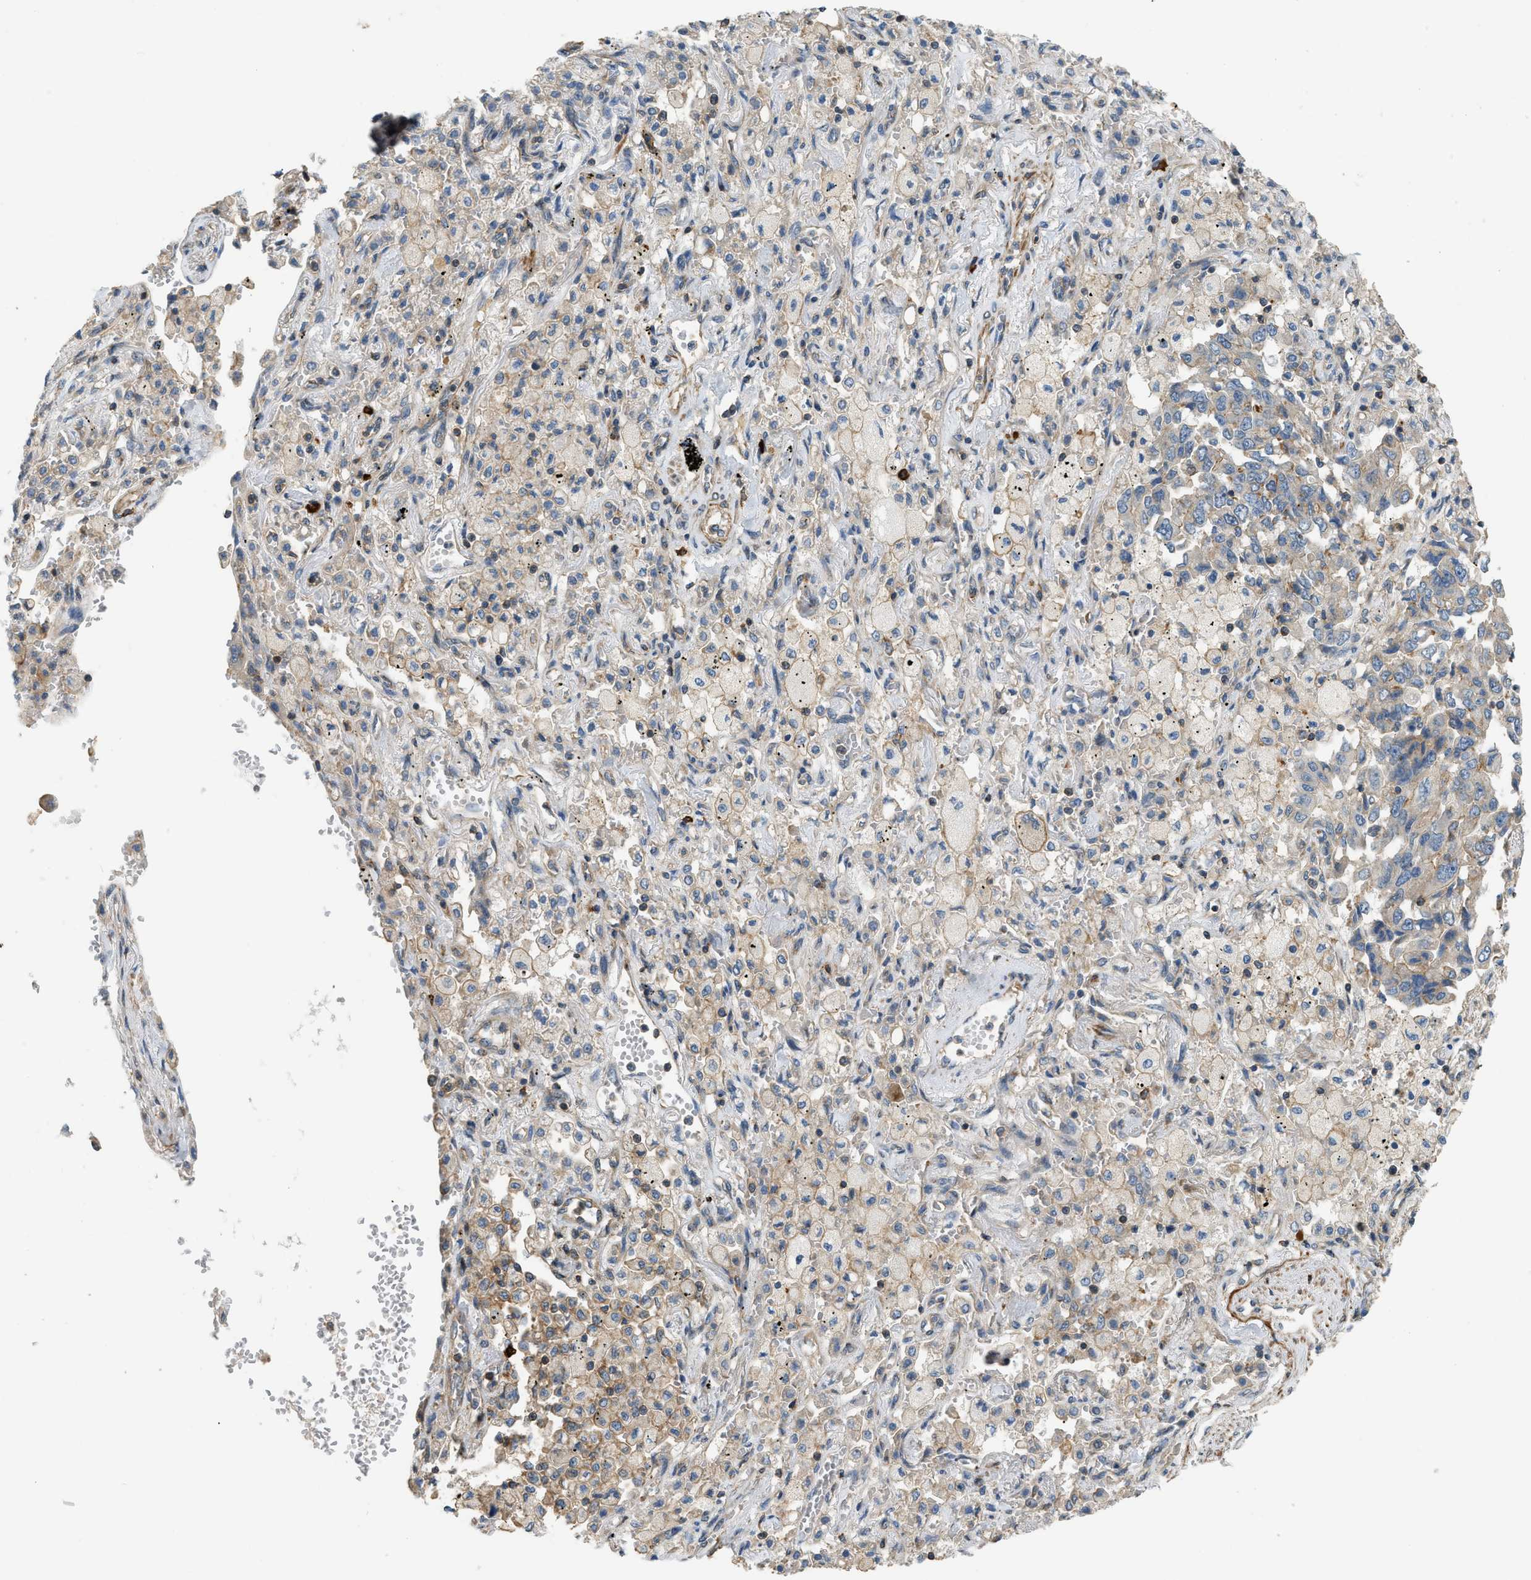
{"staining": {"intensity": "weak", "quantity": "<25%", "location": "cytoplasmic/membranous"}, "tissue": "lung cancer", "cell_type": "Tumor cells", "image_type": "cancer", "snomed": [{"axis": "morphology", "description": "Adenocarcinoma, NOS"}, {"axis": "topography", "description": "Lung"}], "caption": "Immunohistochemistry (IHC) image of human lung cancer (adenocarcinoma) stained for a protein (brown), which exhibits no staining in tumor cells.", "gene": "BTN3A2", "patient": {"sex": "female", "age": 65}}